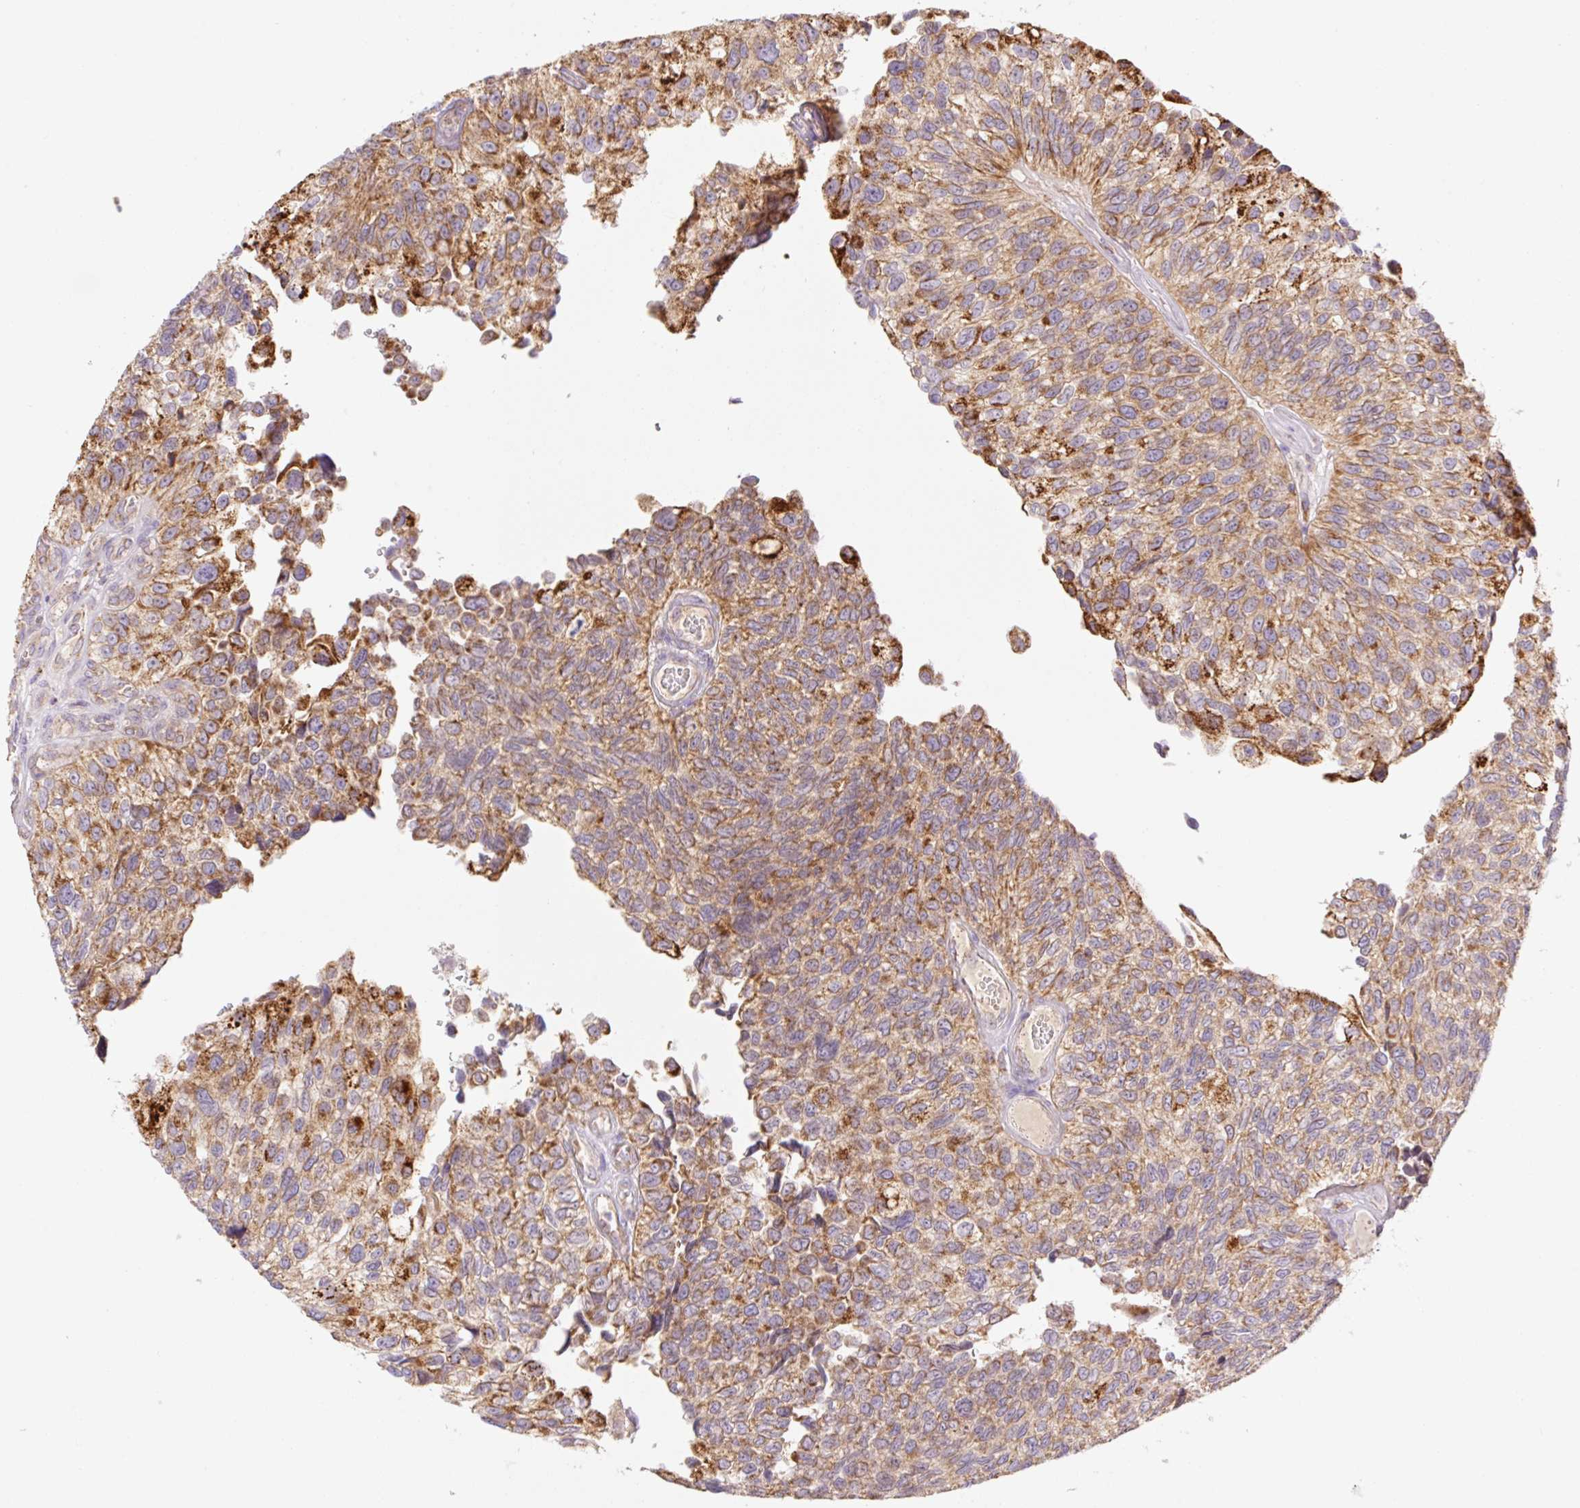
{"staining": {"intensity": "strong", "quantity": "25%-75%", "location": "cytoplasmic/membranous"}, "tissue": "urothelial cancer", "cell_type": "Tumor cells", "image_type": "cancer", "snomed": [{"axis": "morphology", "description": "Urothelial carcinoma, NOS"}, {"axis": "topography", "description": "Urinary bladder"}], "caption": "Human transitional cell carcinoma stained with a protein marker demonstrates strong staining in tumor cells.", "gene": "GOSR2", "patient": {"sex": "male", "age": 87}}